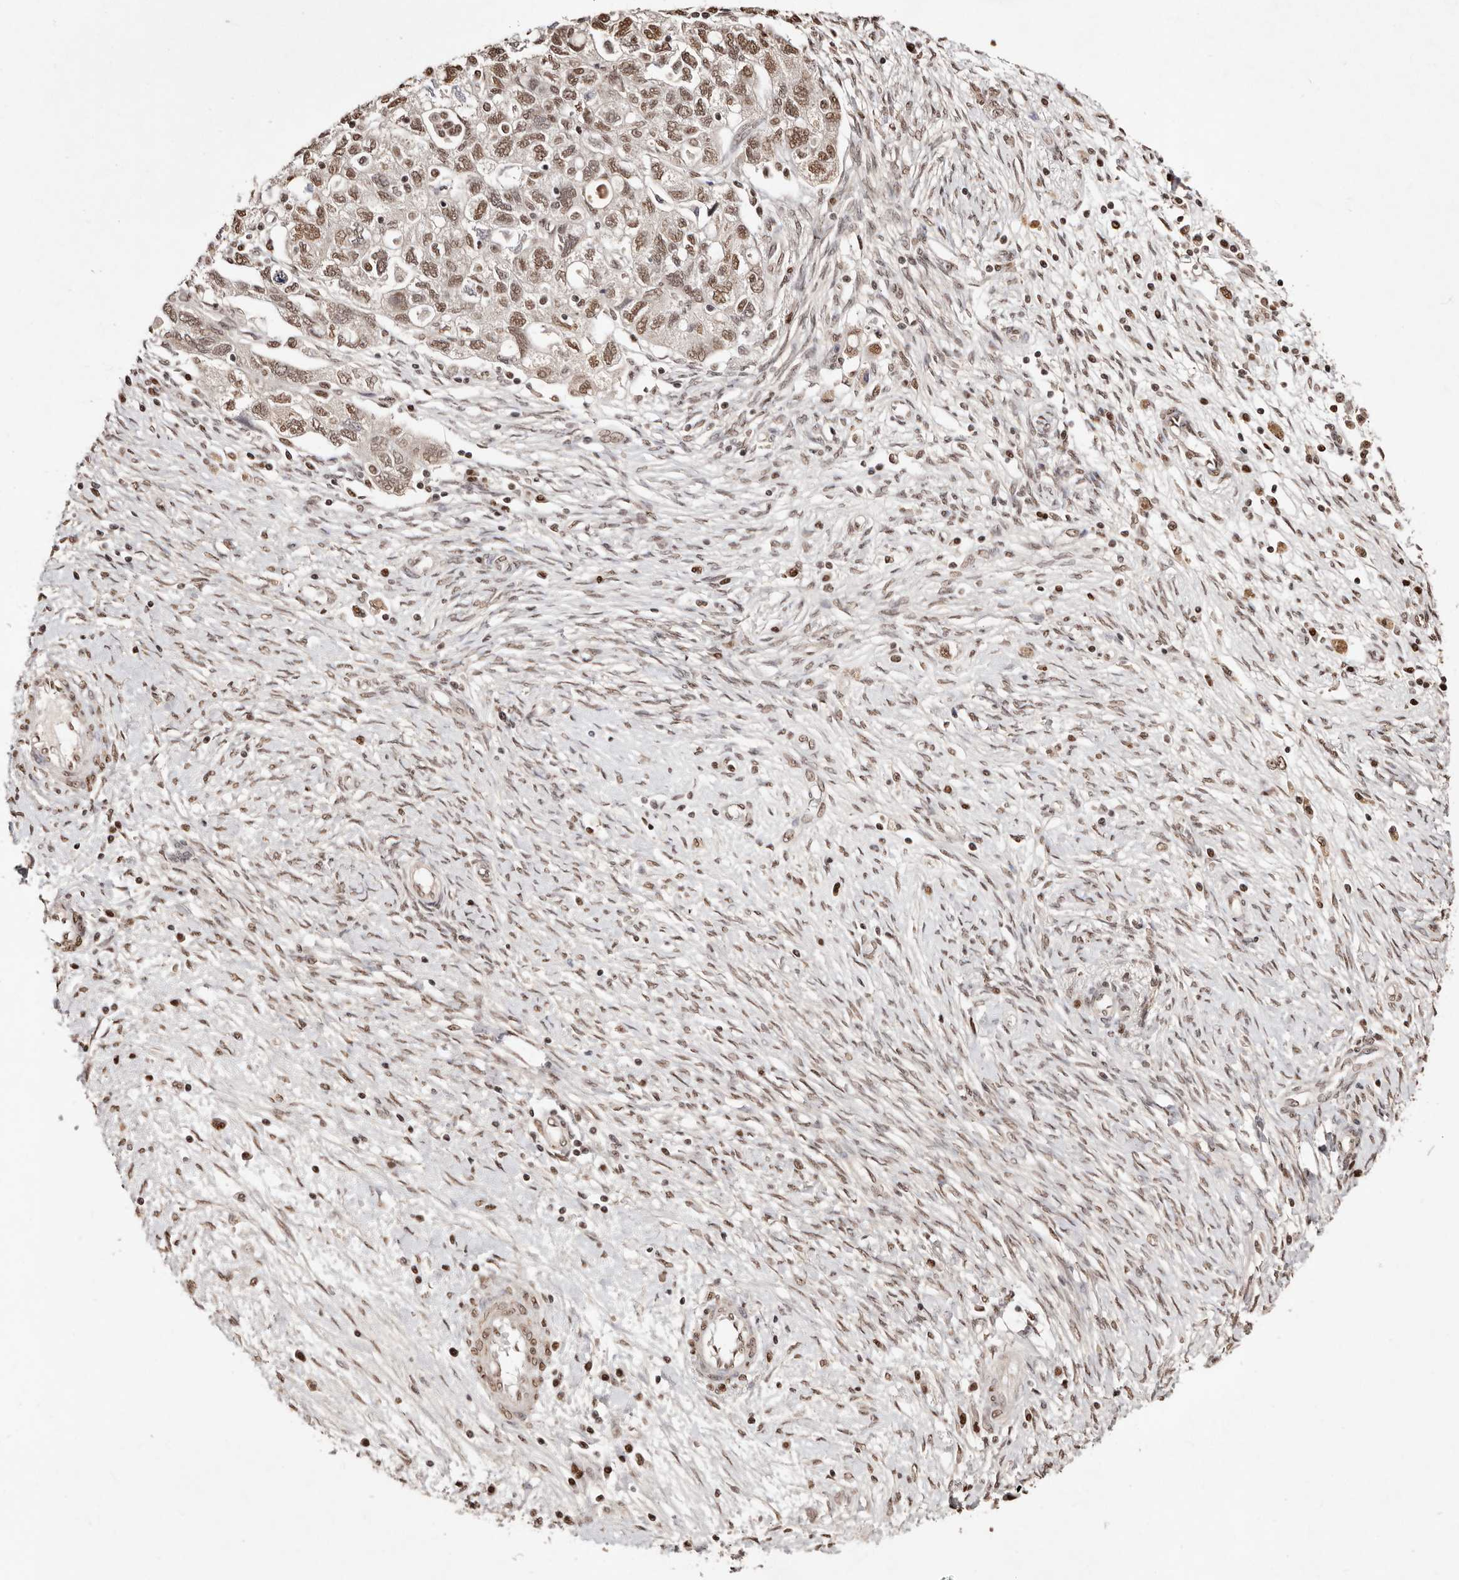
{"staining": {"intensity": "moderate", "quantity": ">75%", "location": "nuclear"}, "tissue": "ovarian cancer", "cell_type": "Tumor cells", "image_type": "cancer", "snomed": [{"axis": "morphology", "description": "Carcinoma, NOS"}, {"axis": "morphology", "description": "Cystadenocarcinoma, serous, NOS"}, {"axis": "topography", "description": "Ovary"}], "caption": "Ovarian cancer (serous cystadenocarcinoma) was stained to show a protein in brown. There is medium levels of moderate nuclear positivity in approximately >75% of tumor cells.", "gene": "BICRAL", "patient": {"sex": "female", "age": 69}}